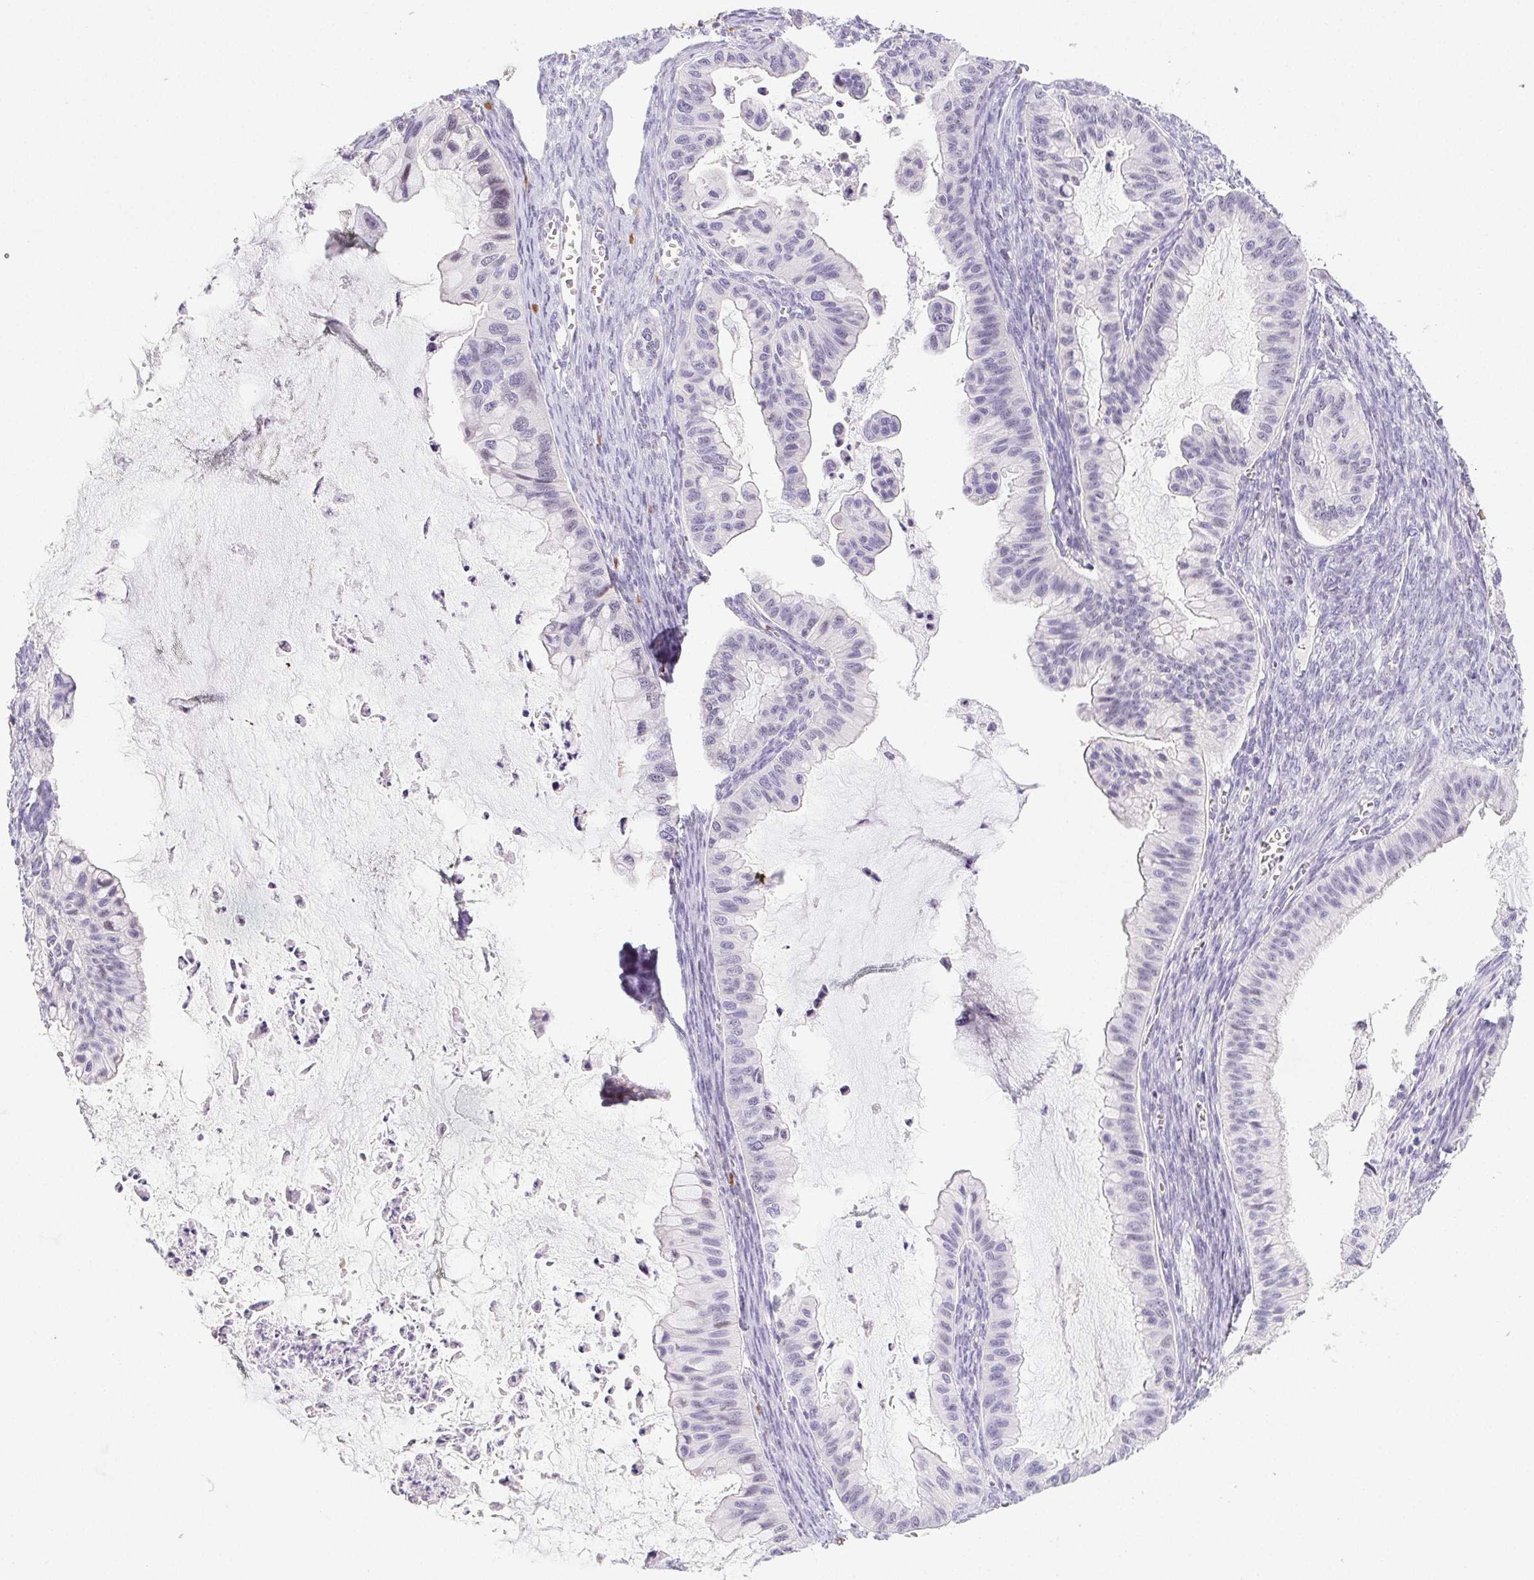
{"staining": {"intensity": "negative", "quantity": "none", "location": "none"}, "tissue": "ovarian cancer", "cell_type": "Tumor cells", "image_type": "cancer", "snomed": [{"axis": "morphology", "description": "Cystadenocarcinoma, mucinous, NOS"}, {"axis": "topography", "description": "Ovary"}], "caption": "There is no significant expression in tumor cells of ovarian mucinous cystadenocarcinoma.", "gene": "ST8SIA3", "patient": {"sex": "female", "age": 72}}